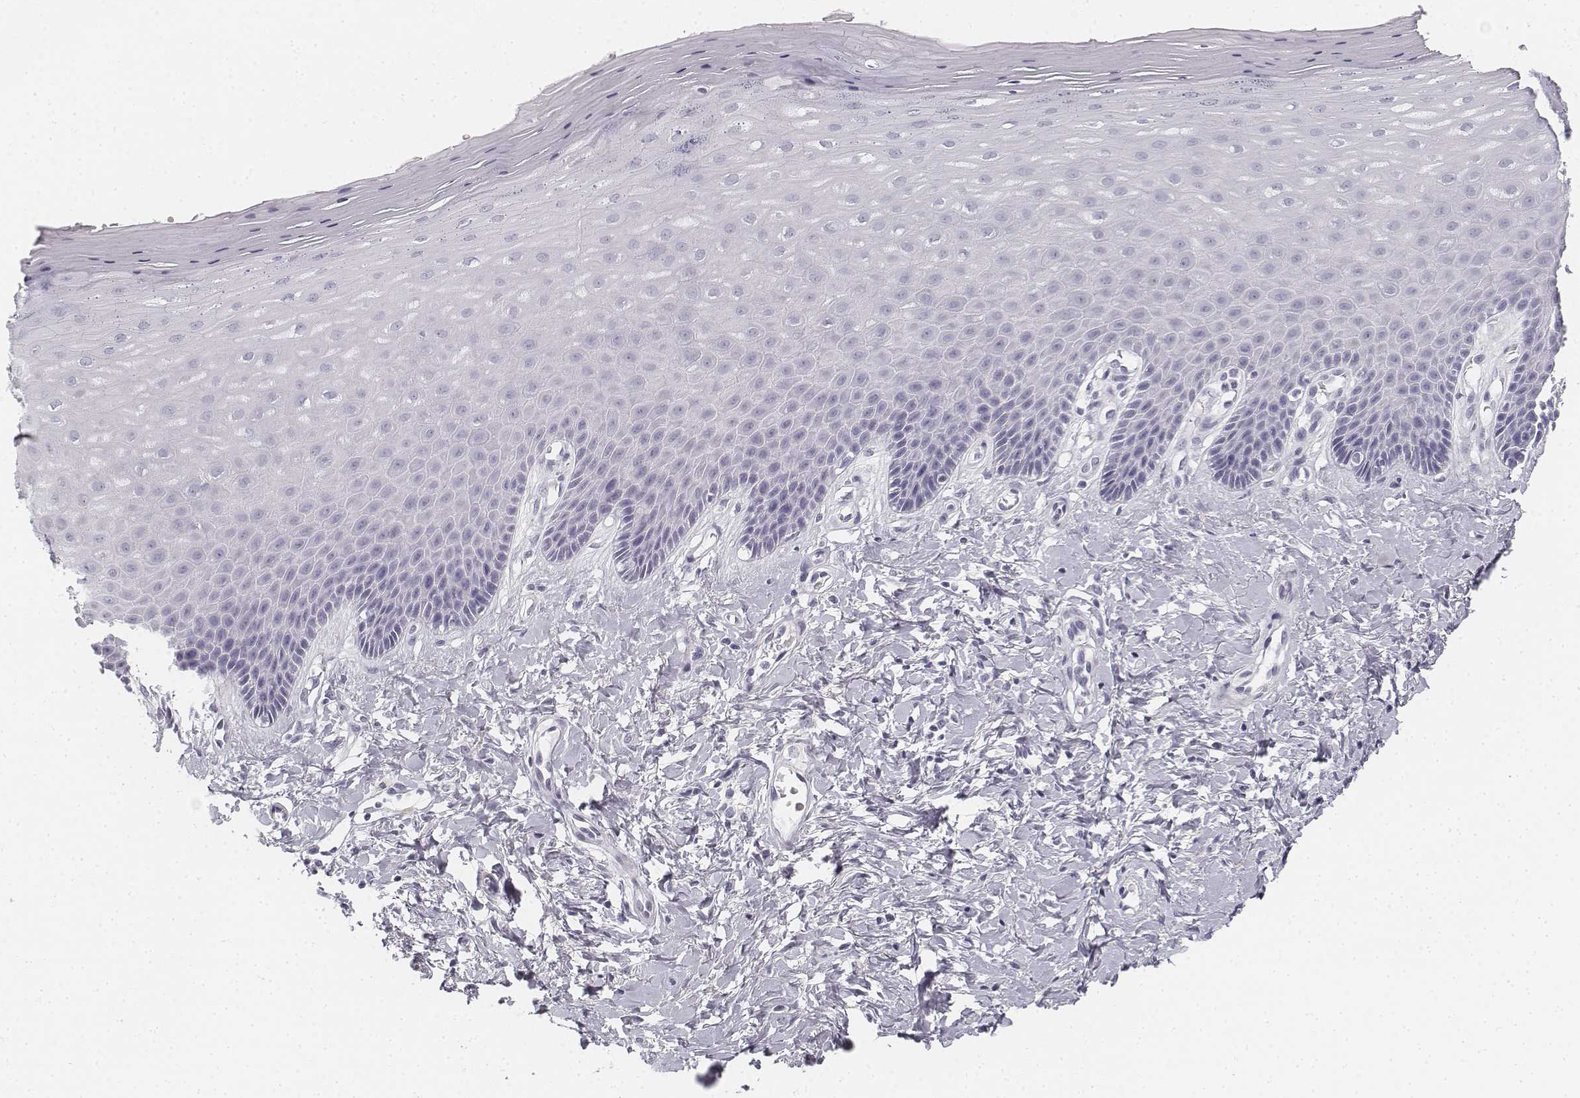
{"staining": {"intensity": "negative", "quantity": "none", "location": "none"}, "tissue": "vagina", "cell_type": "Squamous epithelial cells", "image_type": "normal", "snomed": [{"axis": "morphology", "description": "Normal tissue, NOS"}, {"axis": "topography", "description": "Vagina"}], "caption": "This is a micrograph of immunohistochemistry staining of unremarkable vagina, which shows no positivity in squamous epithelial cells.", "gene": "KRT25", "patient": {"sex": "female", "age": 83}}